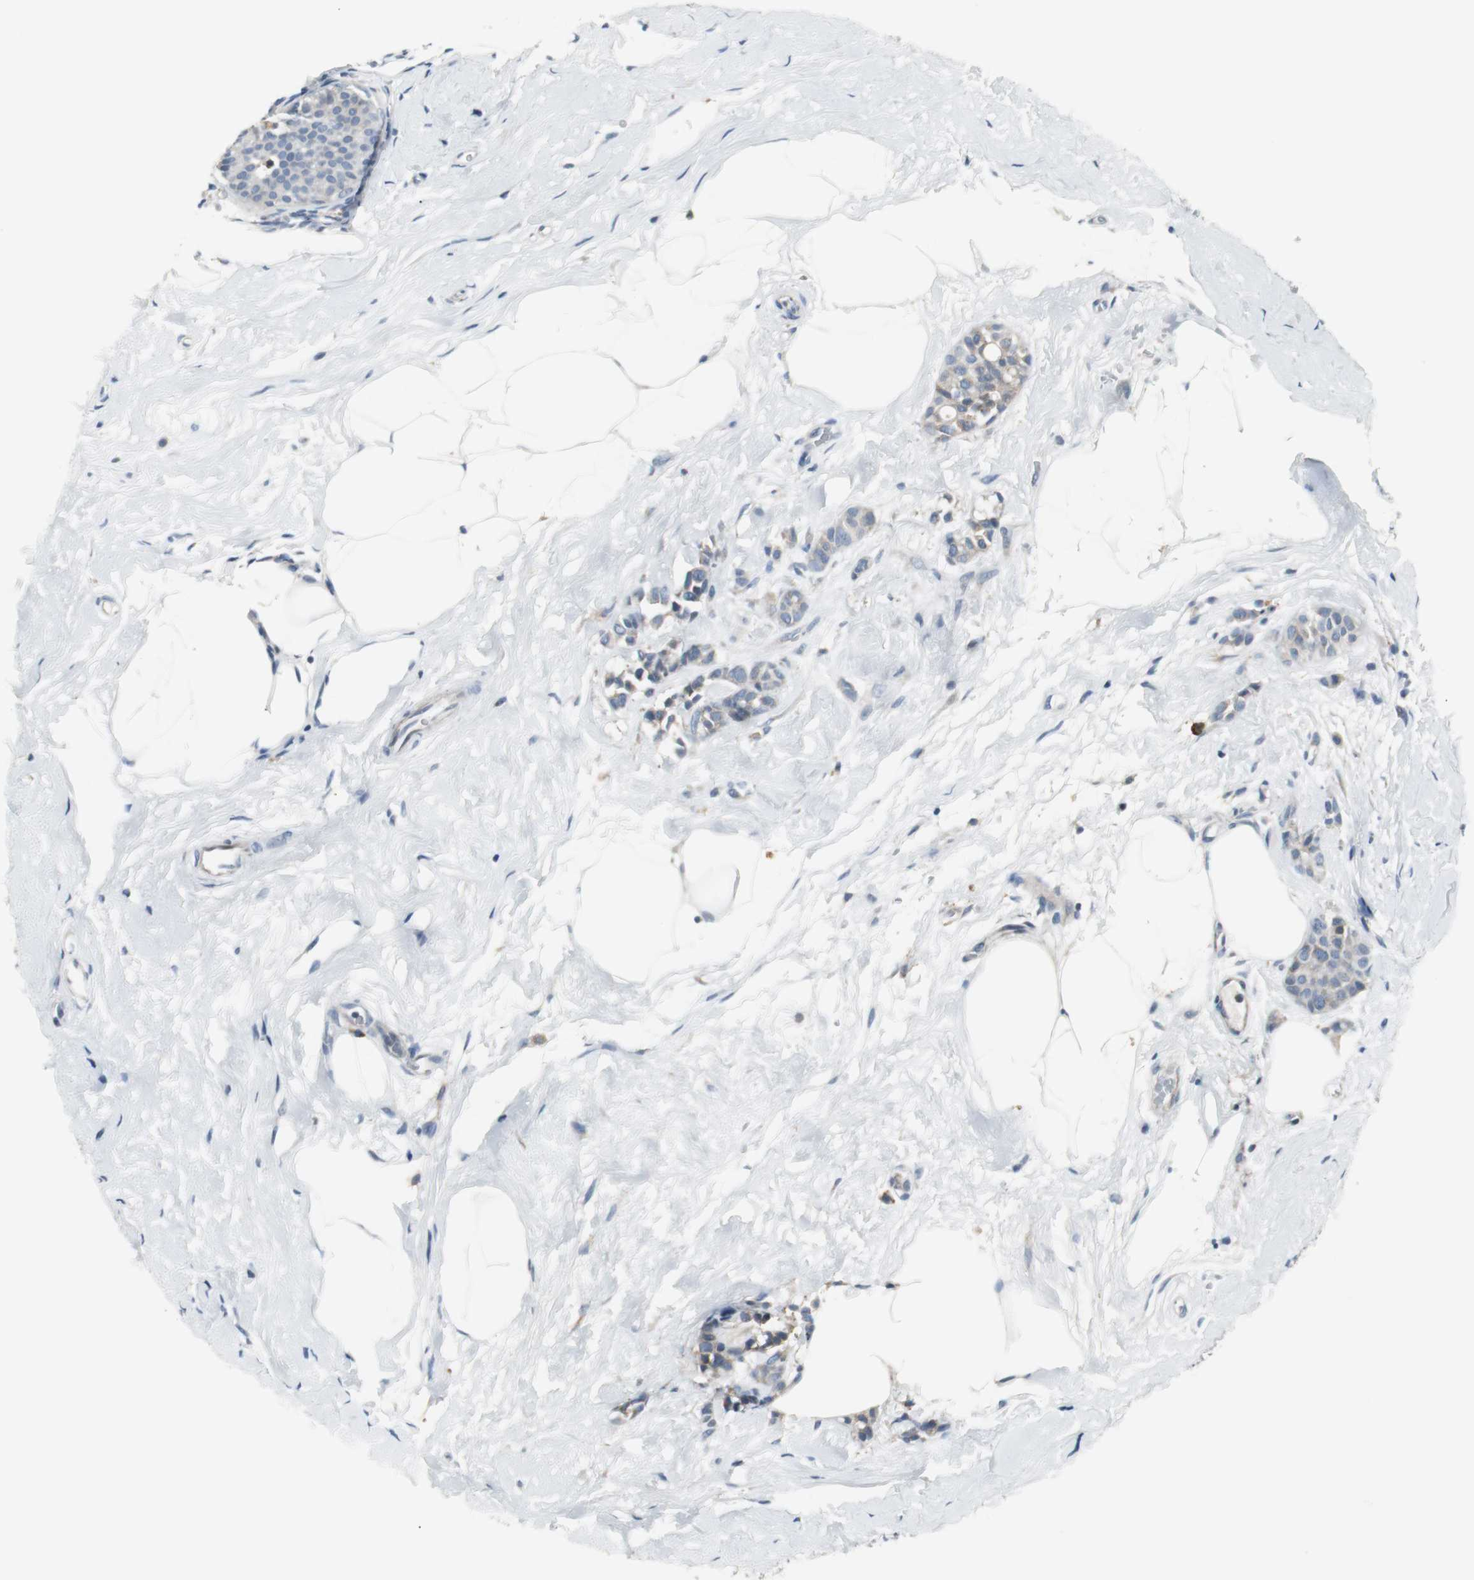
{"staining": {"intensity": "weak", "quantity": "25%-75%", "location": "cytoplasmic/membranous"}, "tissue": "breast cancer", "cell_type": "Tumor cells", "image_type": "cancer", "snomed": [{"axis": "morphology", "description": "Lobular carcinoma, in situ"}, {"axis": "morphology", "description": "Lobular carcinoma"}, {"axis": "topography", "description": "Breast"}], "caption": "Lobular carcinoma in situ (breast) stained for a protein shows weak cytoplasmic/membranous positivity in tumor cells.", "gene": "SLC2A5", "patient": {"sex": "female", "age": 41}}